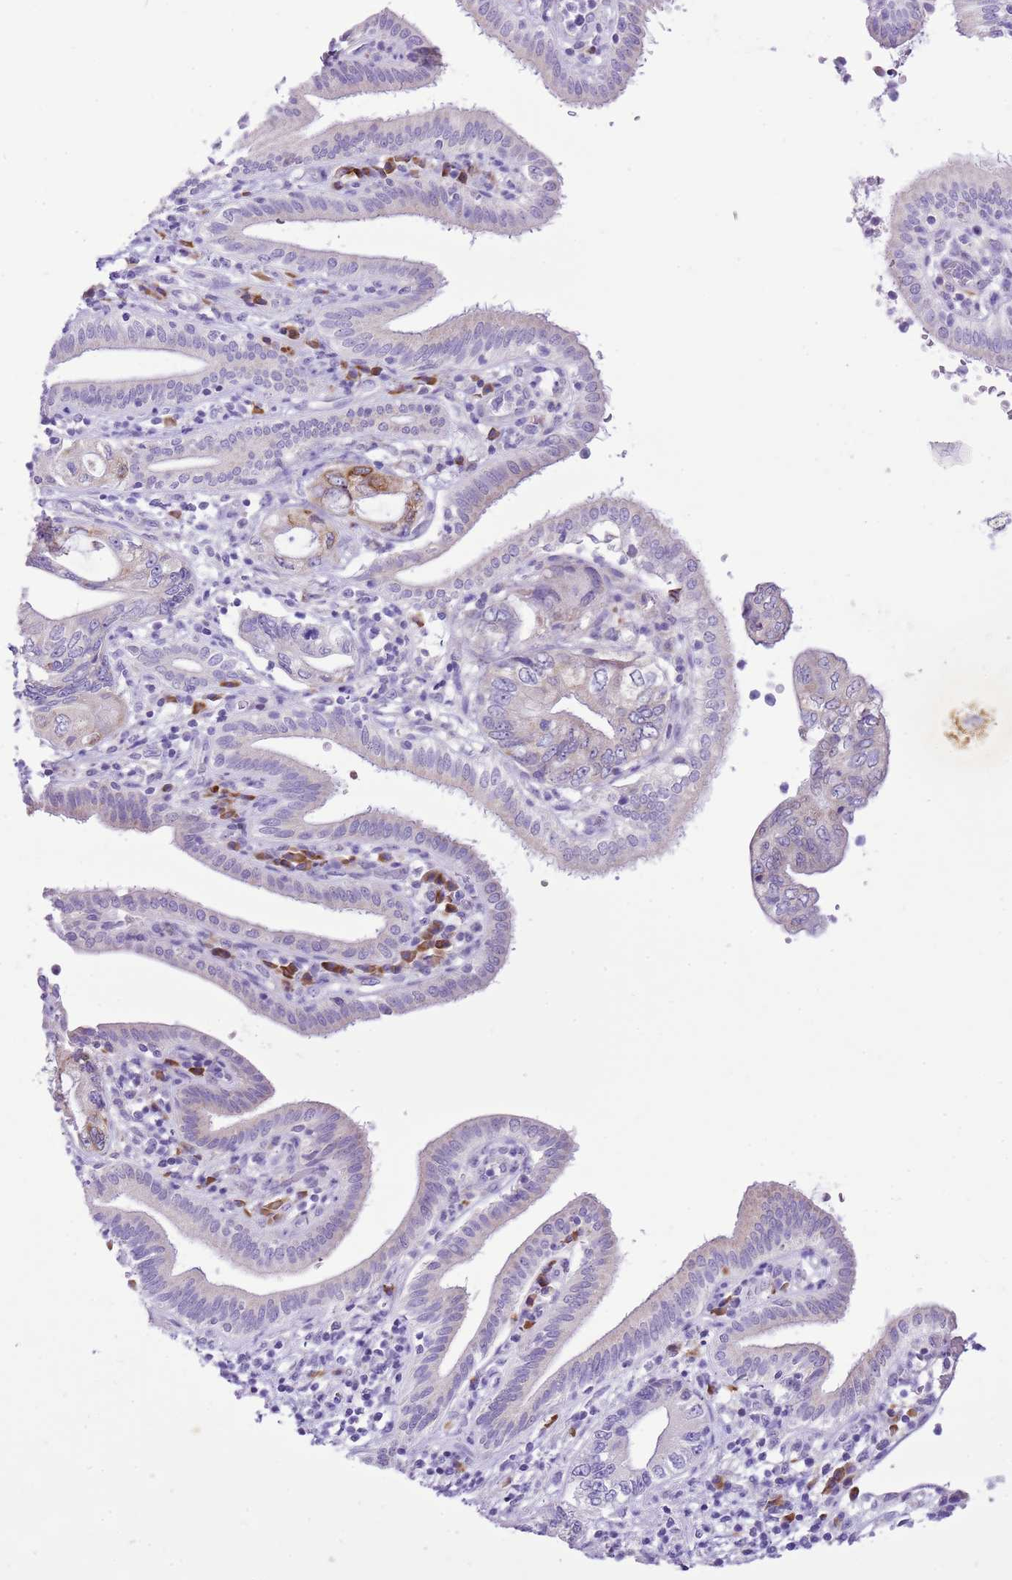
{"staining": {"intensity": "moderate", "quantity": "<25%", "location": "cytoplasmic/membranous"}, "tissue": "pancreatic cancer", "cell_type": "Tumor cells", "image_type": "cancer", "snomed": [{"axis": "morphology", "description": "Adenocarcinoma, NOS"}, {"axis": "topography", "description": "Pancreas"}], "caption": "The photomicrograph demonstrates immunohistochemical staining of pancreatic cancer (adenocarcinoma). There is moderate cytoplasmic/membranous expression is appreciated in about <25% of tumor cells. Nuclei are stained in blue.", "gene": "AAR2", "patient": {"sex": "female", "age": 73}}